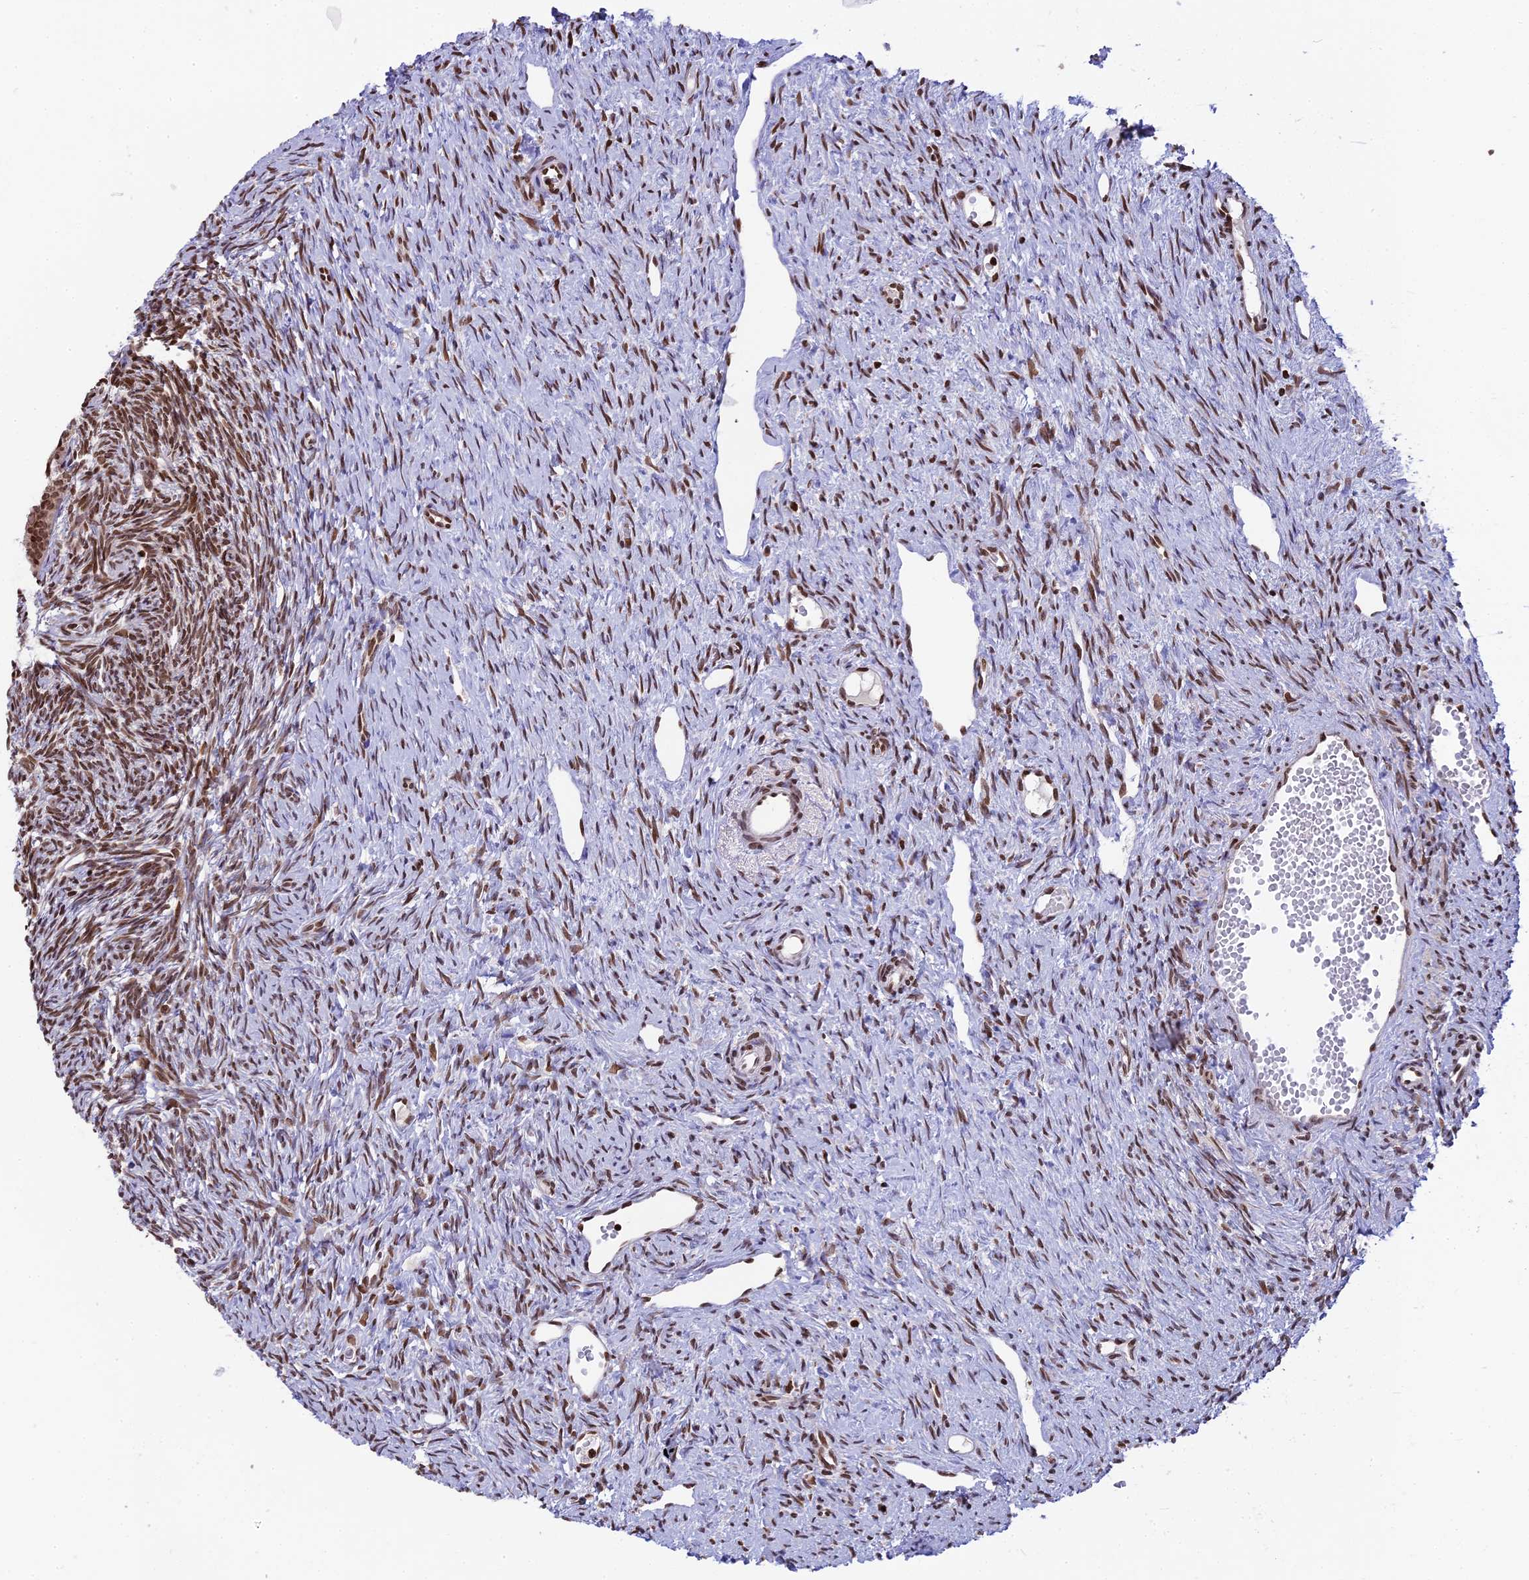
{"staining": {"intensity": "moderate", "quantity": ">75%", "location": "nuclear"}, "tissue": "ovary", "cell_type": "Follicle cells", "image_type": "normal", "snomed": [{"axis": "morphology", "description": "Normal tissue, NOS"}, {"axis": "topography", "description": "Ovary"}], "caption": "Ovary stained for a protein (brown) shows moderate nuclear positive staining in about >75% of follicle cells.", "gene": "TET2", "patient": {"sex": "female", "age": 51}}